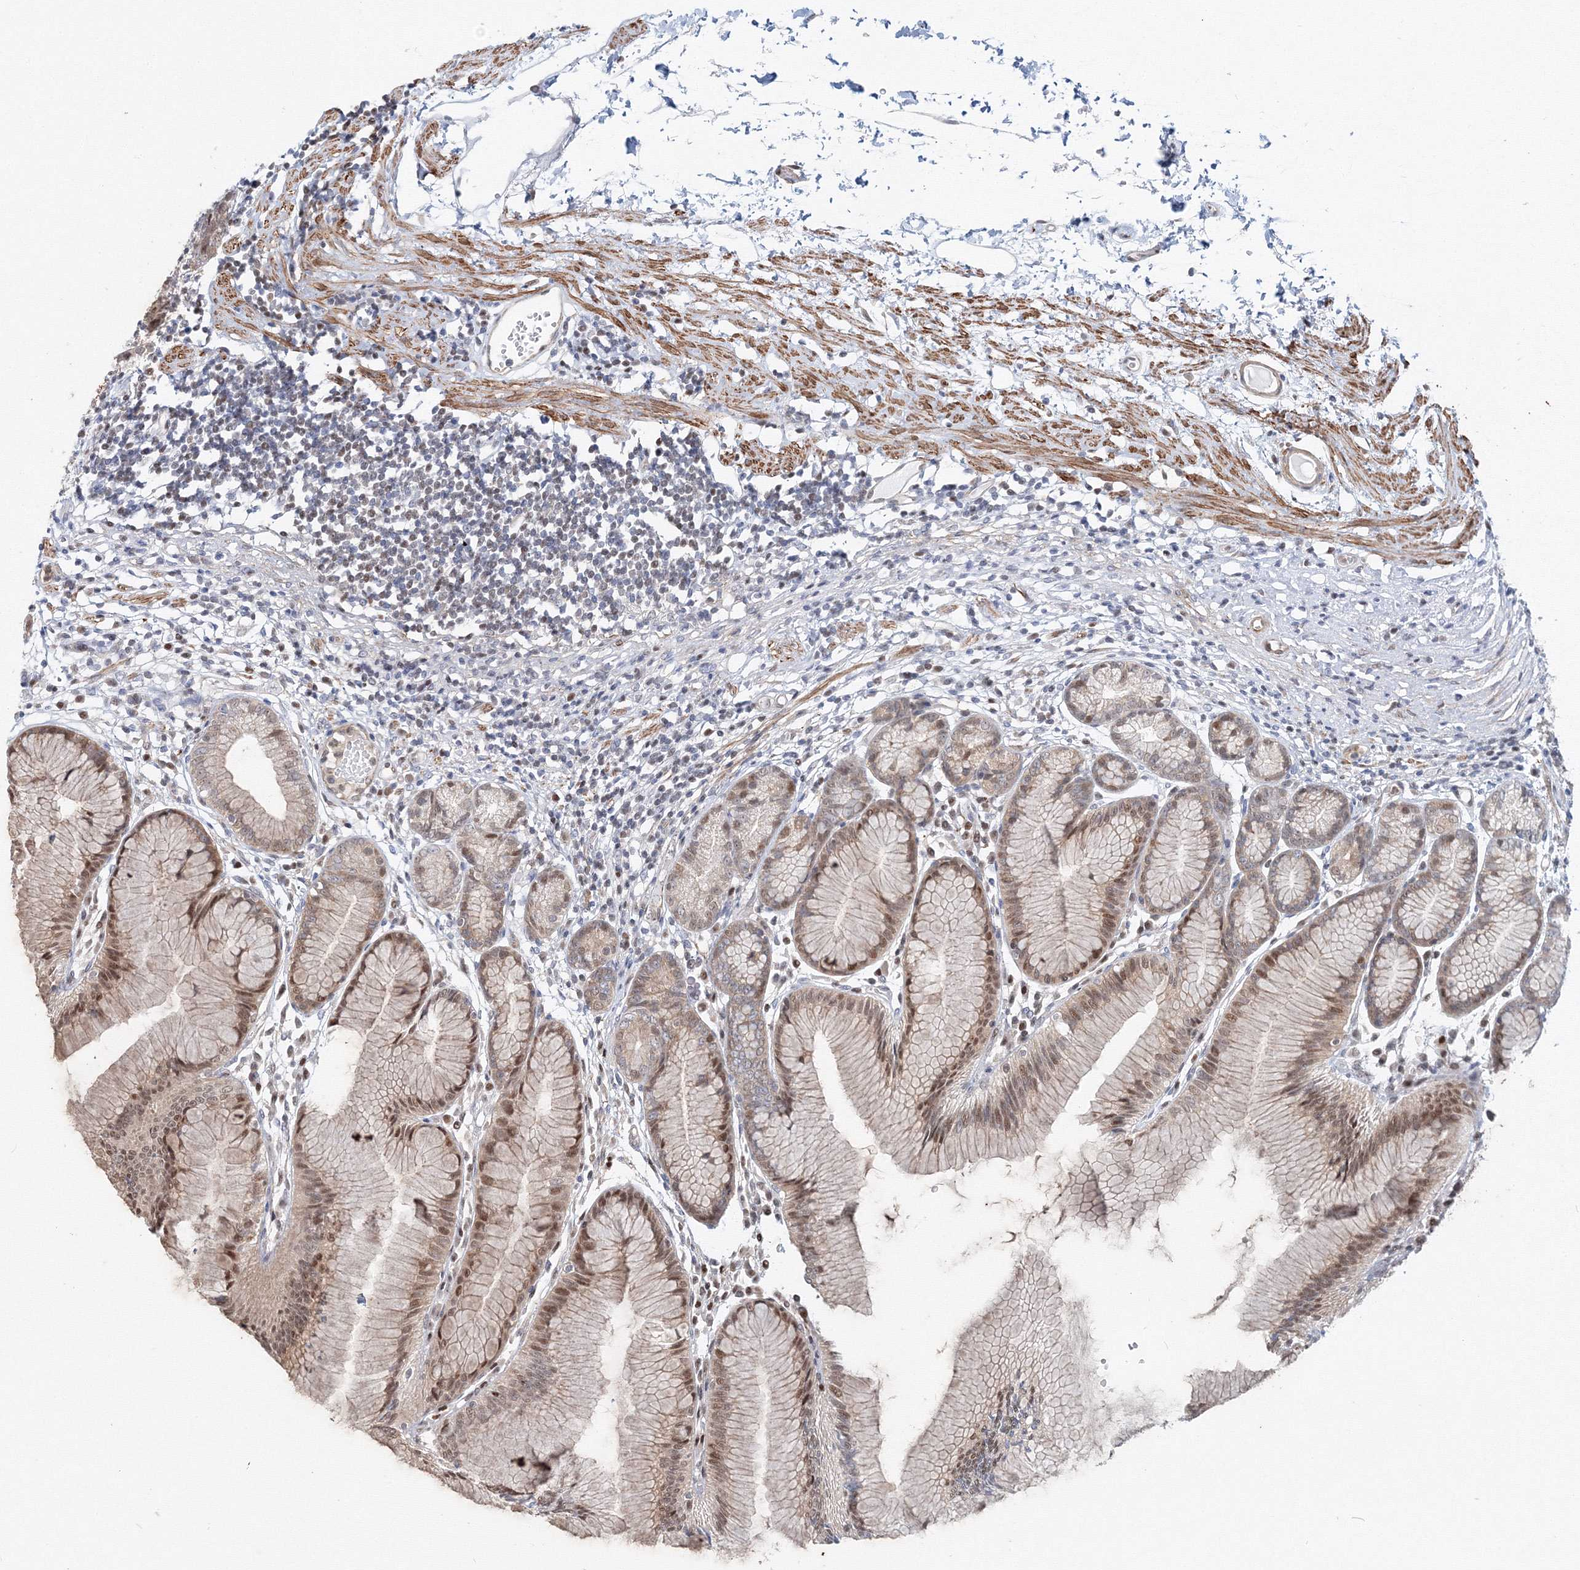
{"staining": {"intensity": "moderate", "quantity": "25%-75%", "location": "nuclear"}, "tissue": "stomach", "cell_type": "Glandular cells", "image_type": "normal", "snomed": [{"axis": "morphology", "description": "Normal tissue, NOS"}, {"axis": "topography", "description": "Stomach"}], "caption": "Immunohistochemical staining of unremarkable stomach displays medium levels of moderate nuclear expression in about 25%-75% of glandular cells.", "gene": "ARHGAP21", "patient": {"sex": "female", "age": 57}}